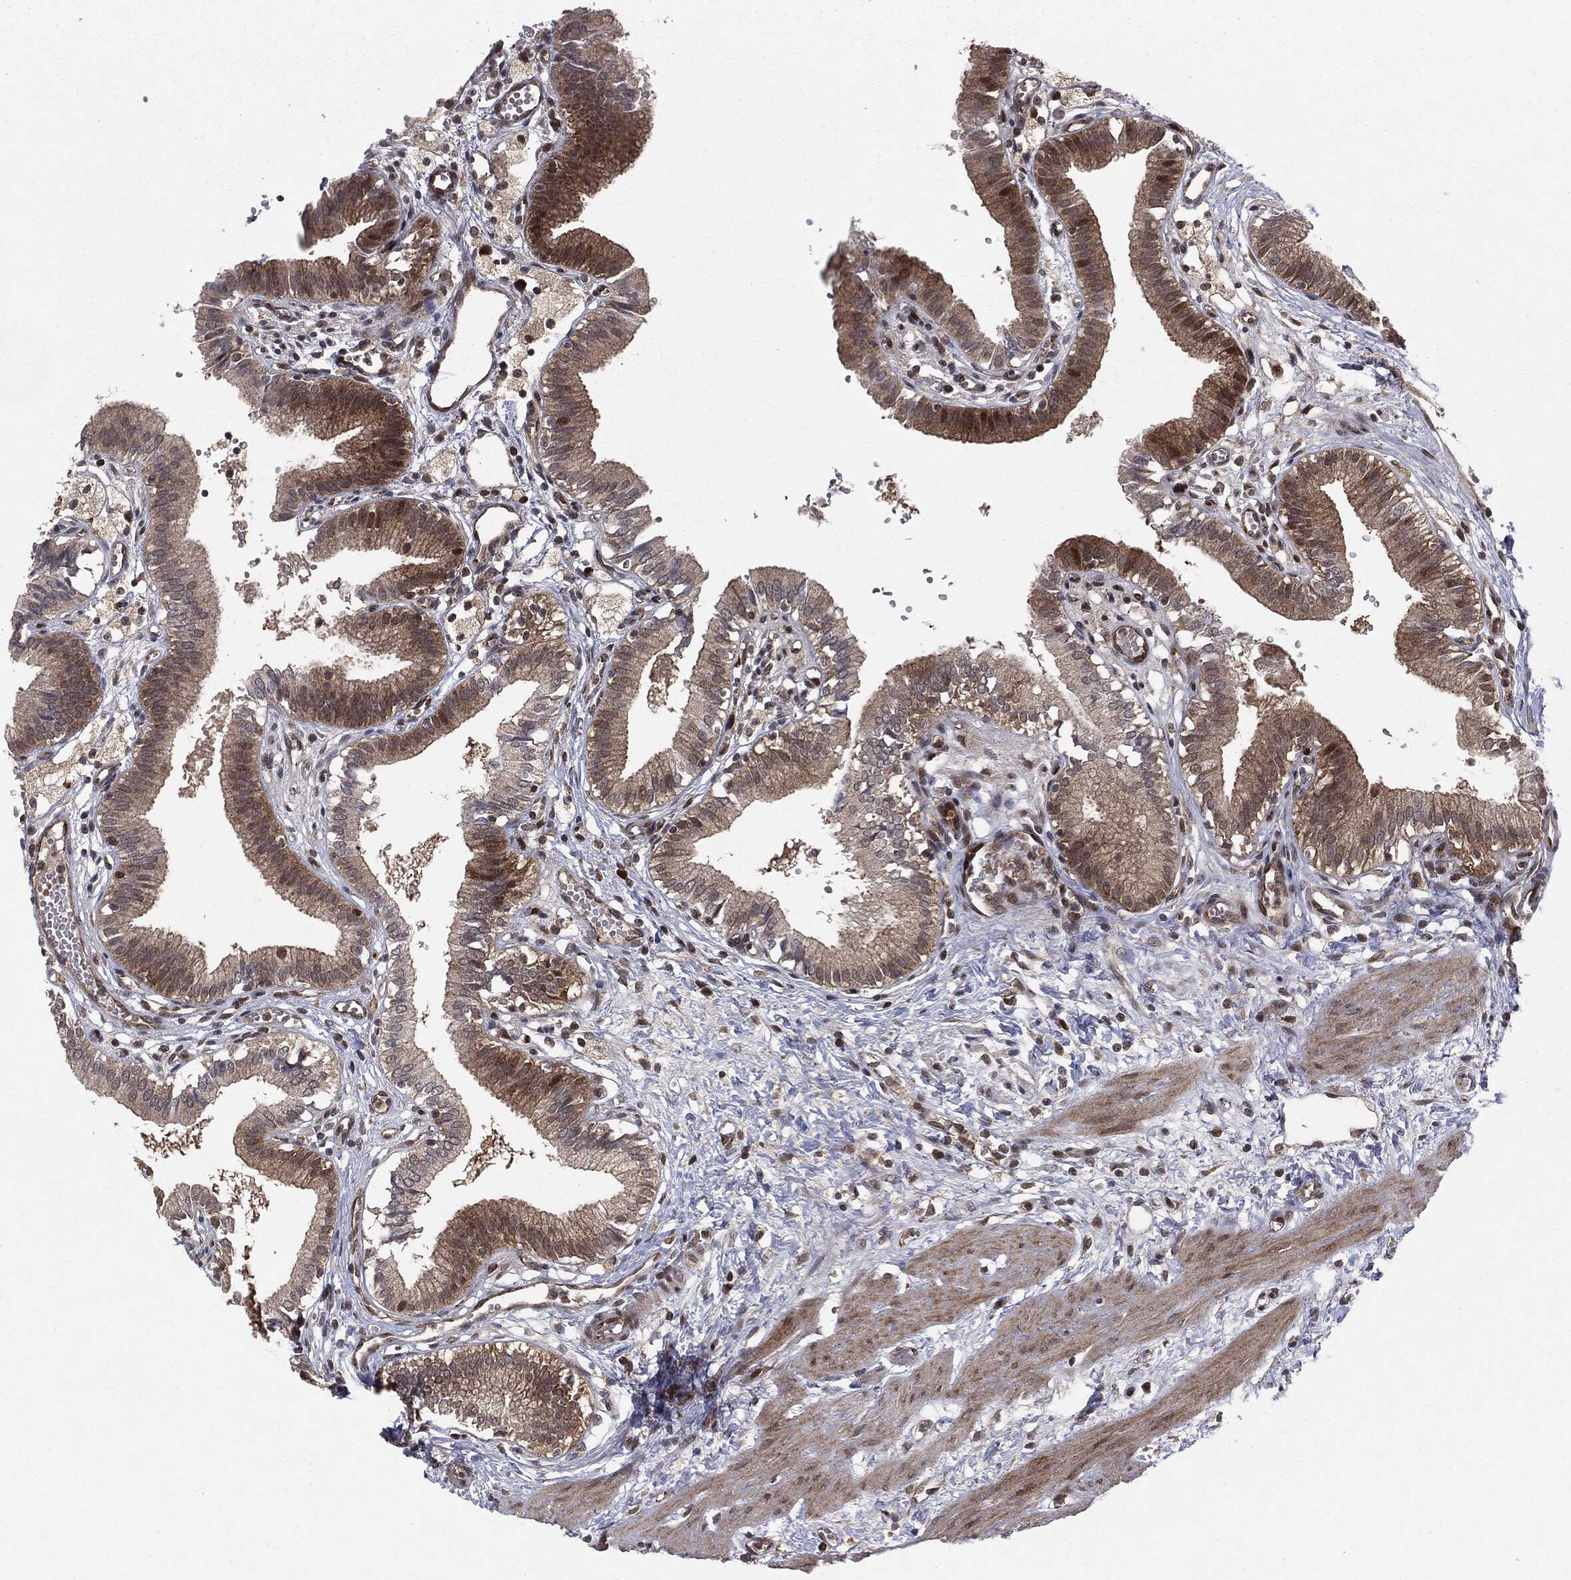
{"staining": {"intensity": "moderate", "quantity": ">75%", "location": "cytoplasmic/membranous"}, "tissue": "gallbladder", "cell_type": "Glandular cells", "image_type": "normal", "snomed": [{"axis": "morphology", "description": "Normal tissue, NOS"}, {"axis": "topography", "description": "Gallbladder"}], "caption": "Immunohistochemical staining of unremarkable human gallbladder reveals >75% levels of moderate cytoplasmic/membranous protein positivity in approximately >75% of glandular cells. The staining was performed using DAB to visualize the protein expression in brown, while the nuclei were stained in blue with hematoxylin (Magnification: 20x).", "gene": "OTUB1", "patient": {"sex": "female", "age": 24}}